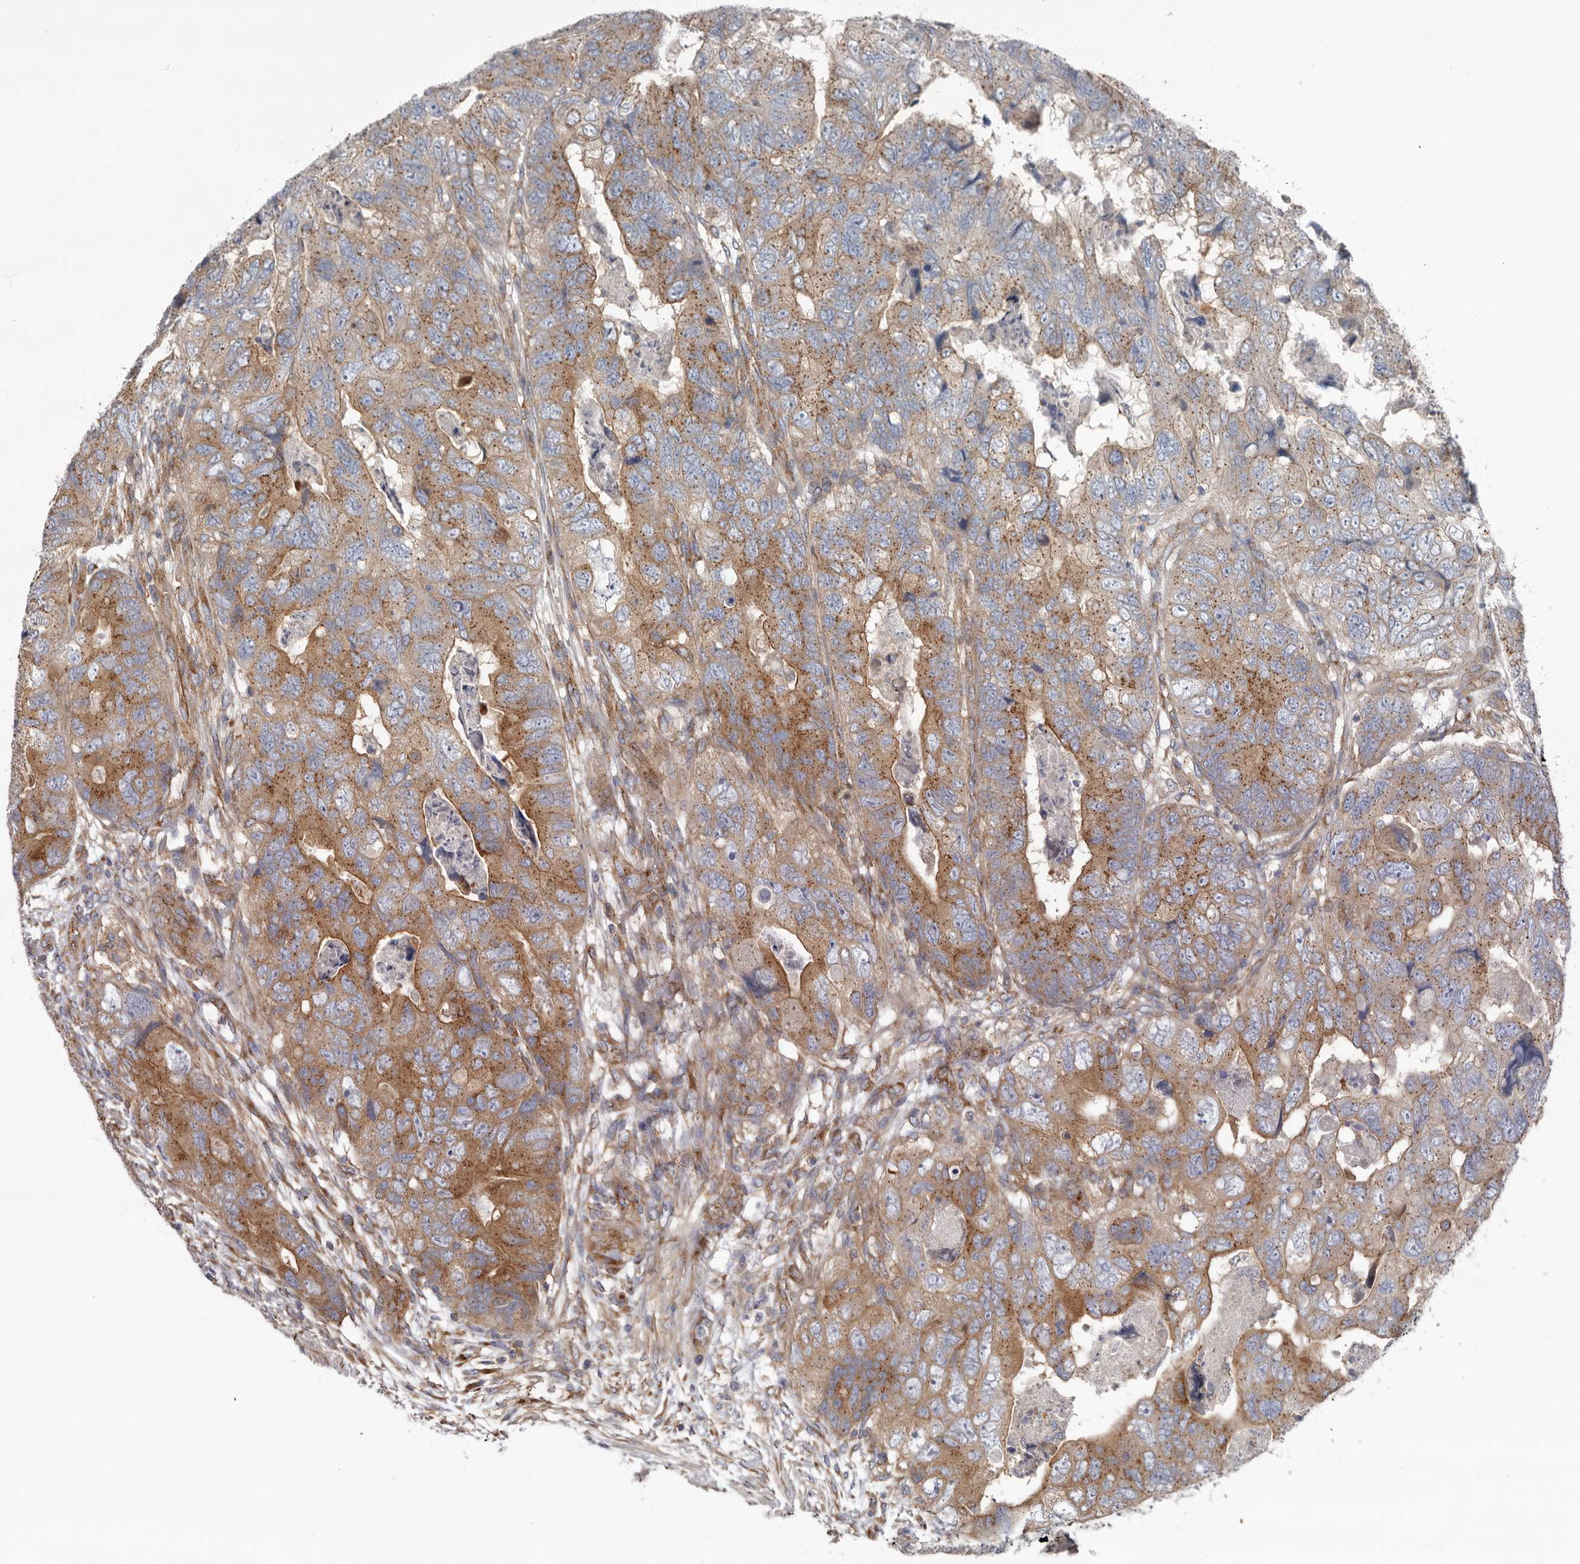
{"staining": {"intensity": "moderate", "quantity": ">75%", "location": "cytoplasmic/membranous"}, "tissue": "colorectal cancer", "cell_type": "Tumor cells", "image_type": "cancer", "snomed": [{"axis": "morphology", "description": "Adenocarcinoma, NOS"}, {"axis": "topography", "description": "Rectum"}], "caption": "Moderate cytoplasmic/membranous expression is appreciated in approximately >75% of tumor cells in colorectal cancer (adenocarcinoma).", "gene": "LUZP1", "patient": {"sex": "male", "age": 63}}